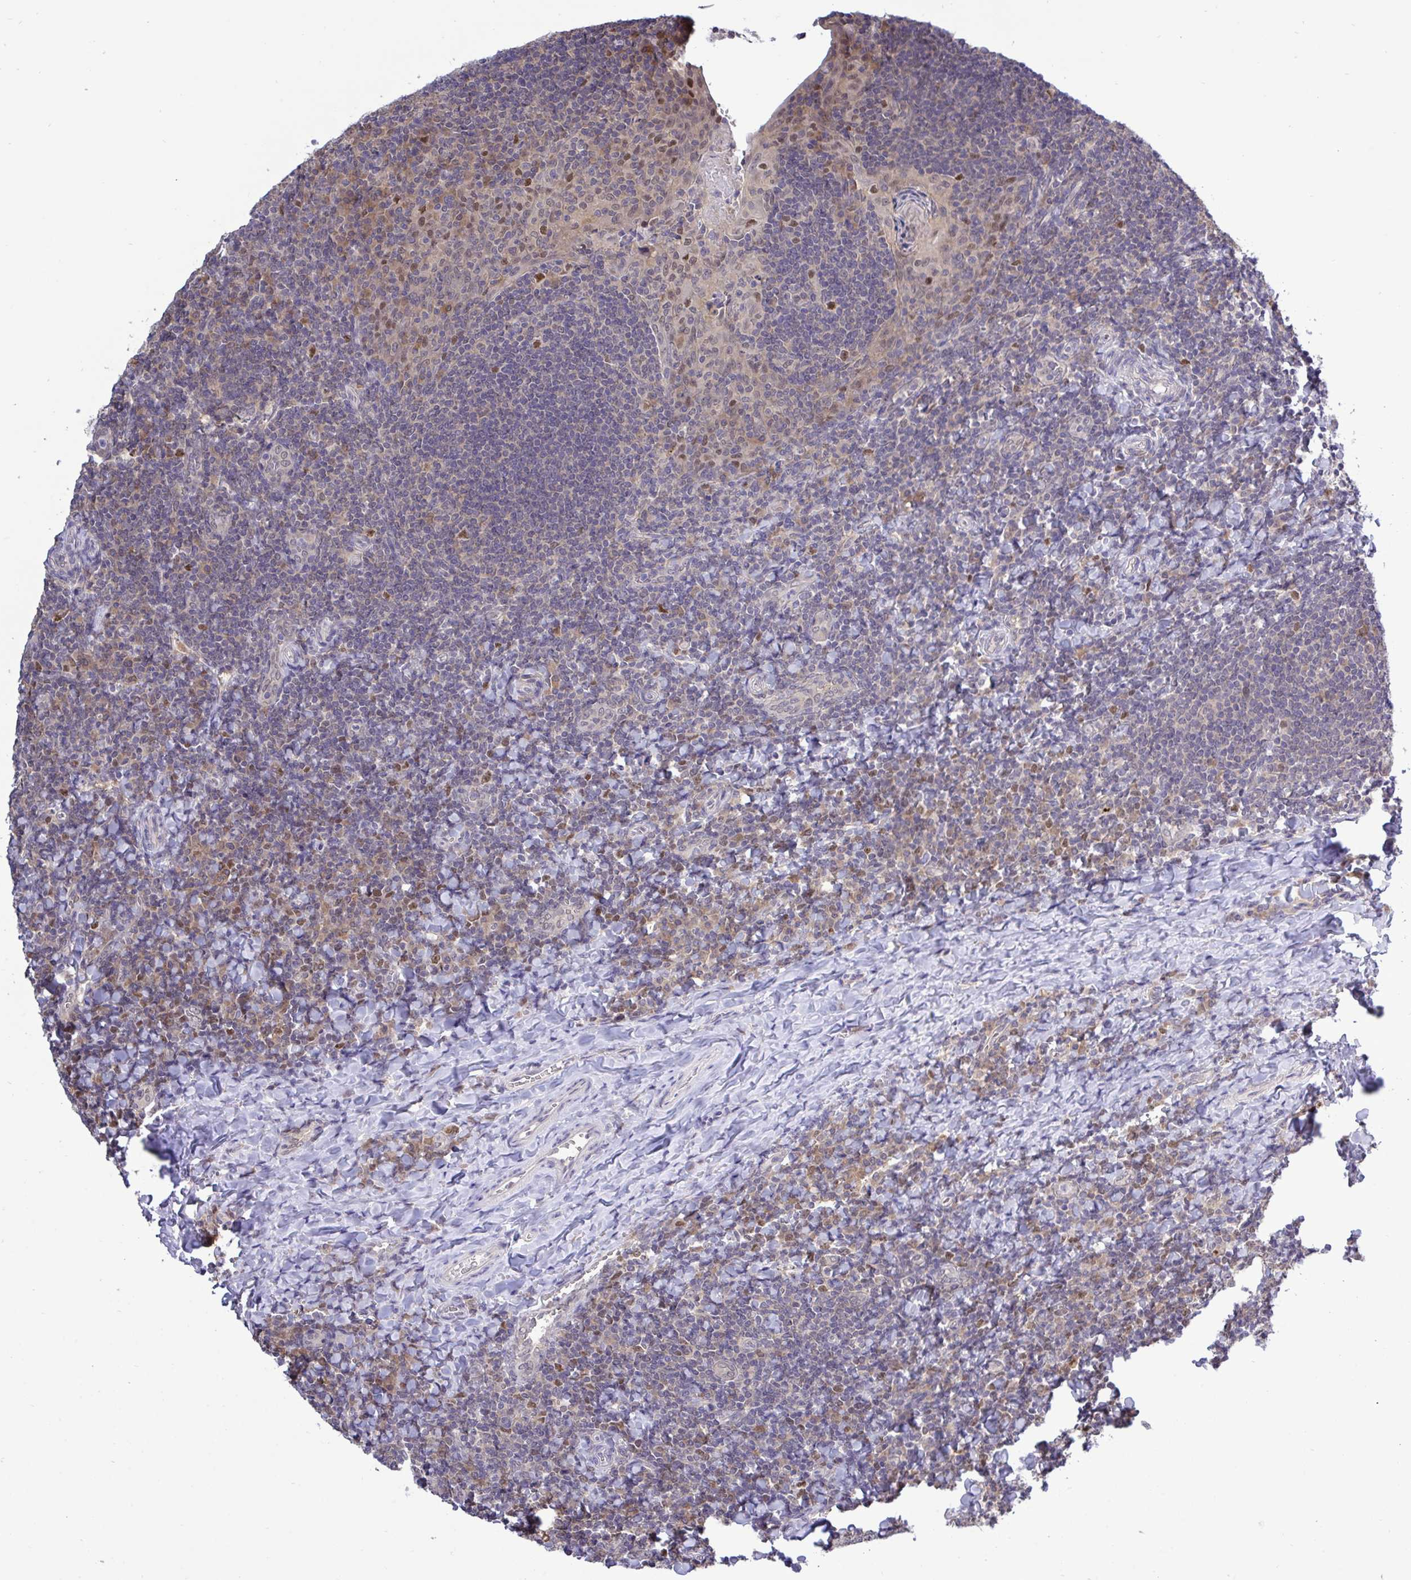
{"staining": {"intensity": "moderate", "quantity": "25%-75%", "location": "nuclear"}, "tissue": "tonsil", "cell_type": "Germinal center cells", "image_type": "normal", "snomed": [{"axis": "morphology", "description": "Normal tissue, NOS"}, {"axis": "topography", "description": "Tonsil"}], "caption": "Immunohistochemistry (IHC) micrograph of benign tonsil stained for a protein (brown), which exhibits medium levels of moderate nuclear positivity in approximately 25%-75% of germinal center cells.", "gene": "ZNF444", "patient": {"sex": "male", "age": 17}}